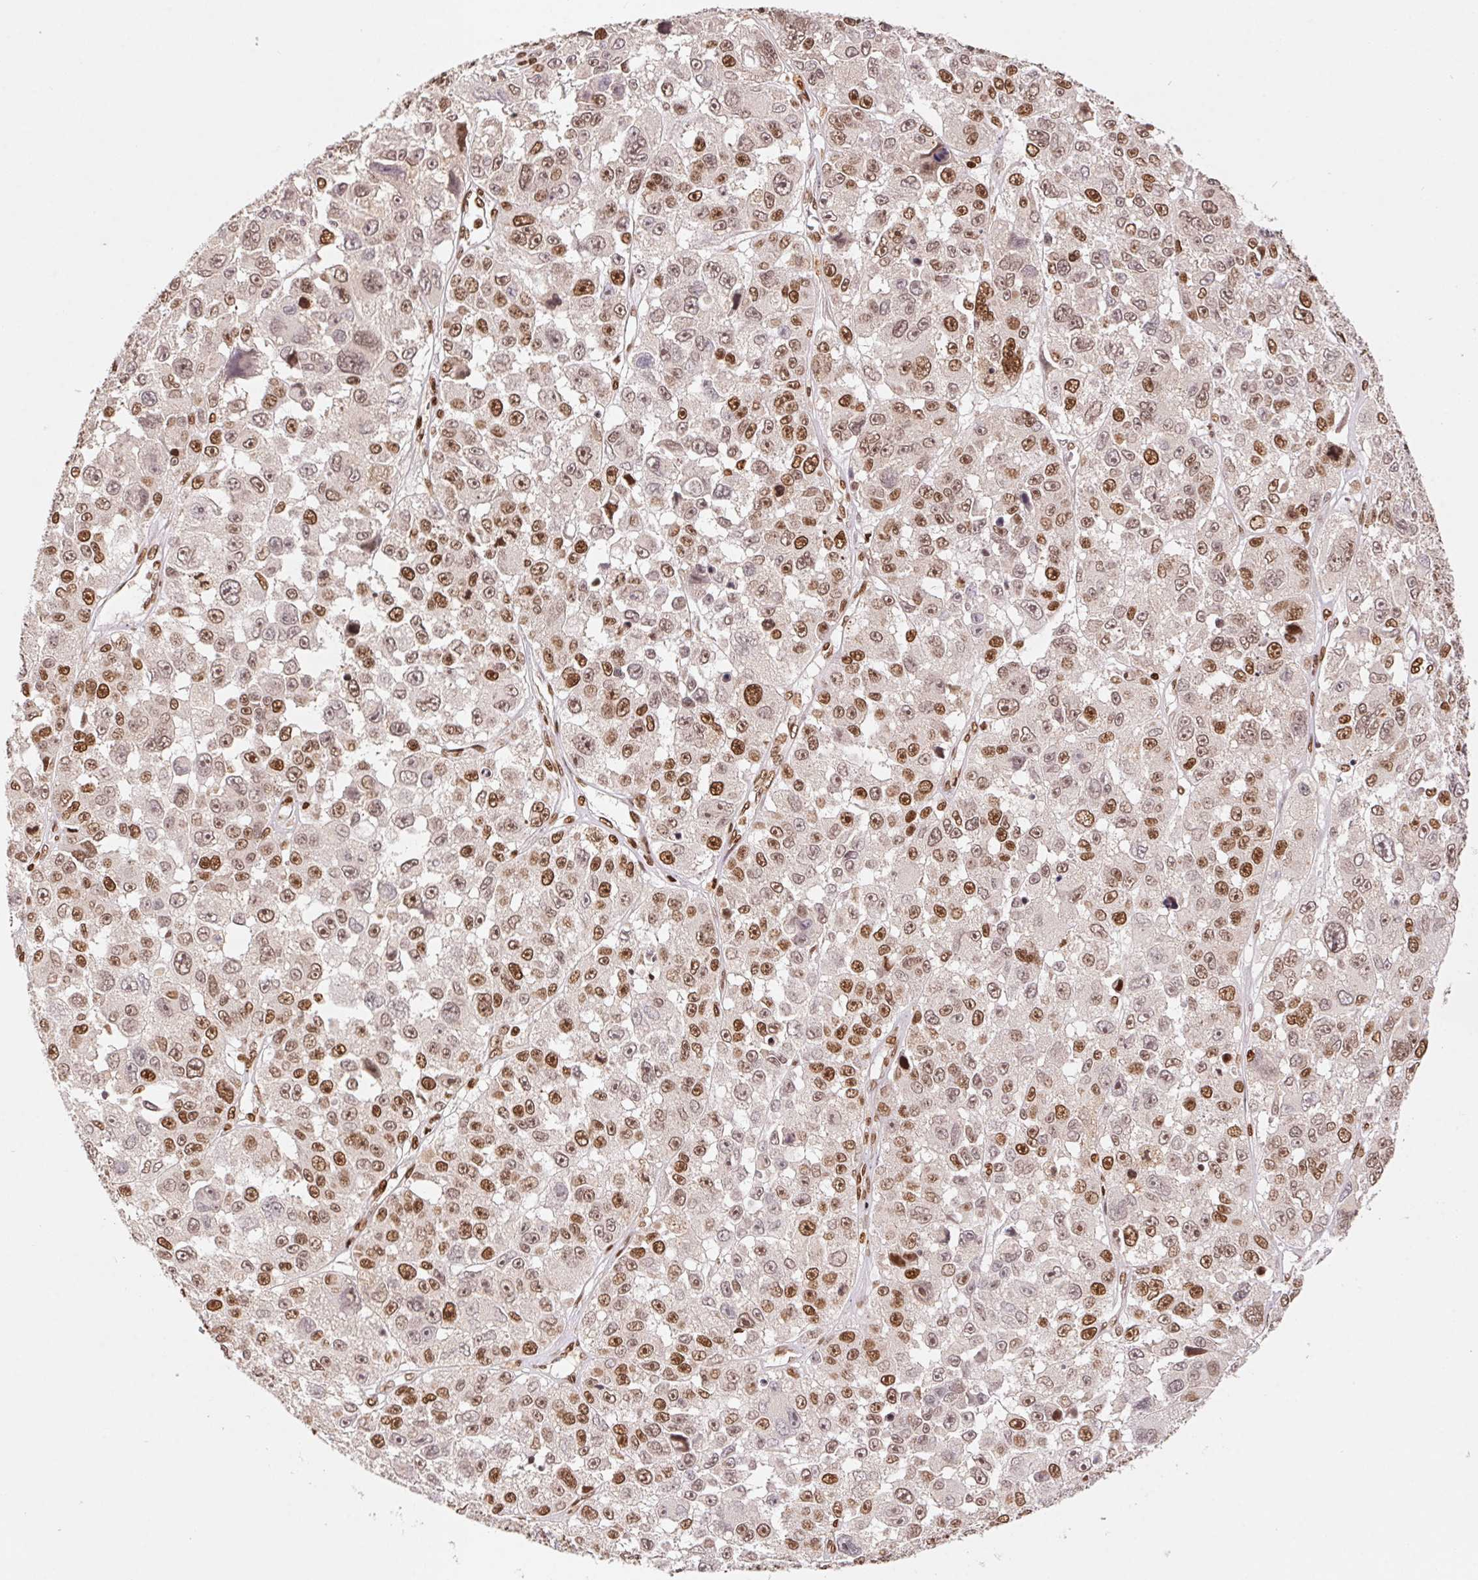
{"staining": {"intensity": "moderate", "quantity": ">75%", "location": "nuclear"}, "tissue": "melanoma", "cell_type": "Tumor cells", "image_type": "cancer", "snomed": [{"axis": "morphology", "description": "Malignant melanoma, NOS"}, {"axis": "topography", "description": "Skin"}], "caption": "Immunohistochemistry of human melanoma exhibits medium levels of moderate nuclear positivity in approximately >75% of tumor cells.", "gene": "POLD3", "patient": {"sex": "female", "age": 66}}